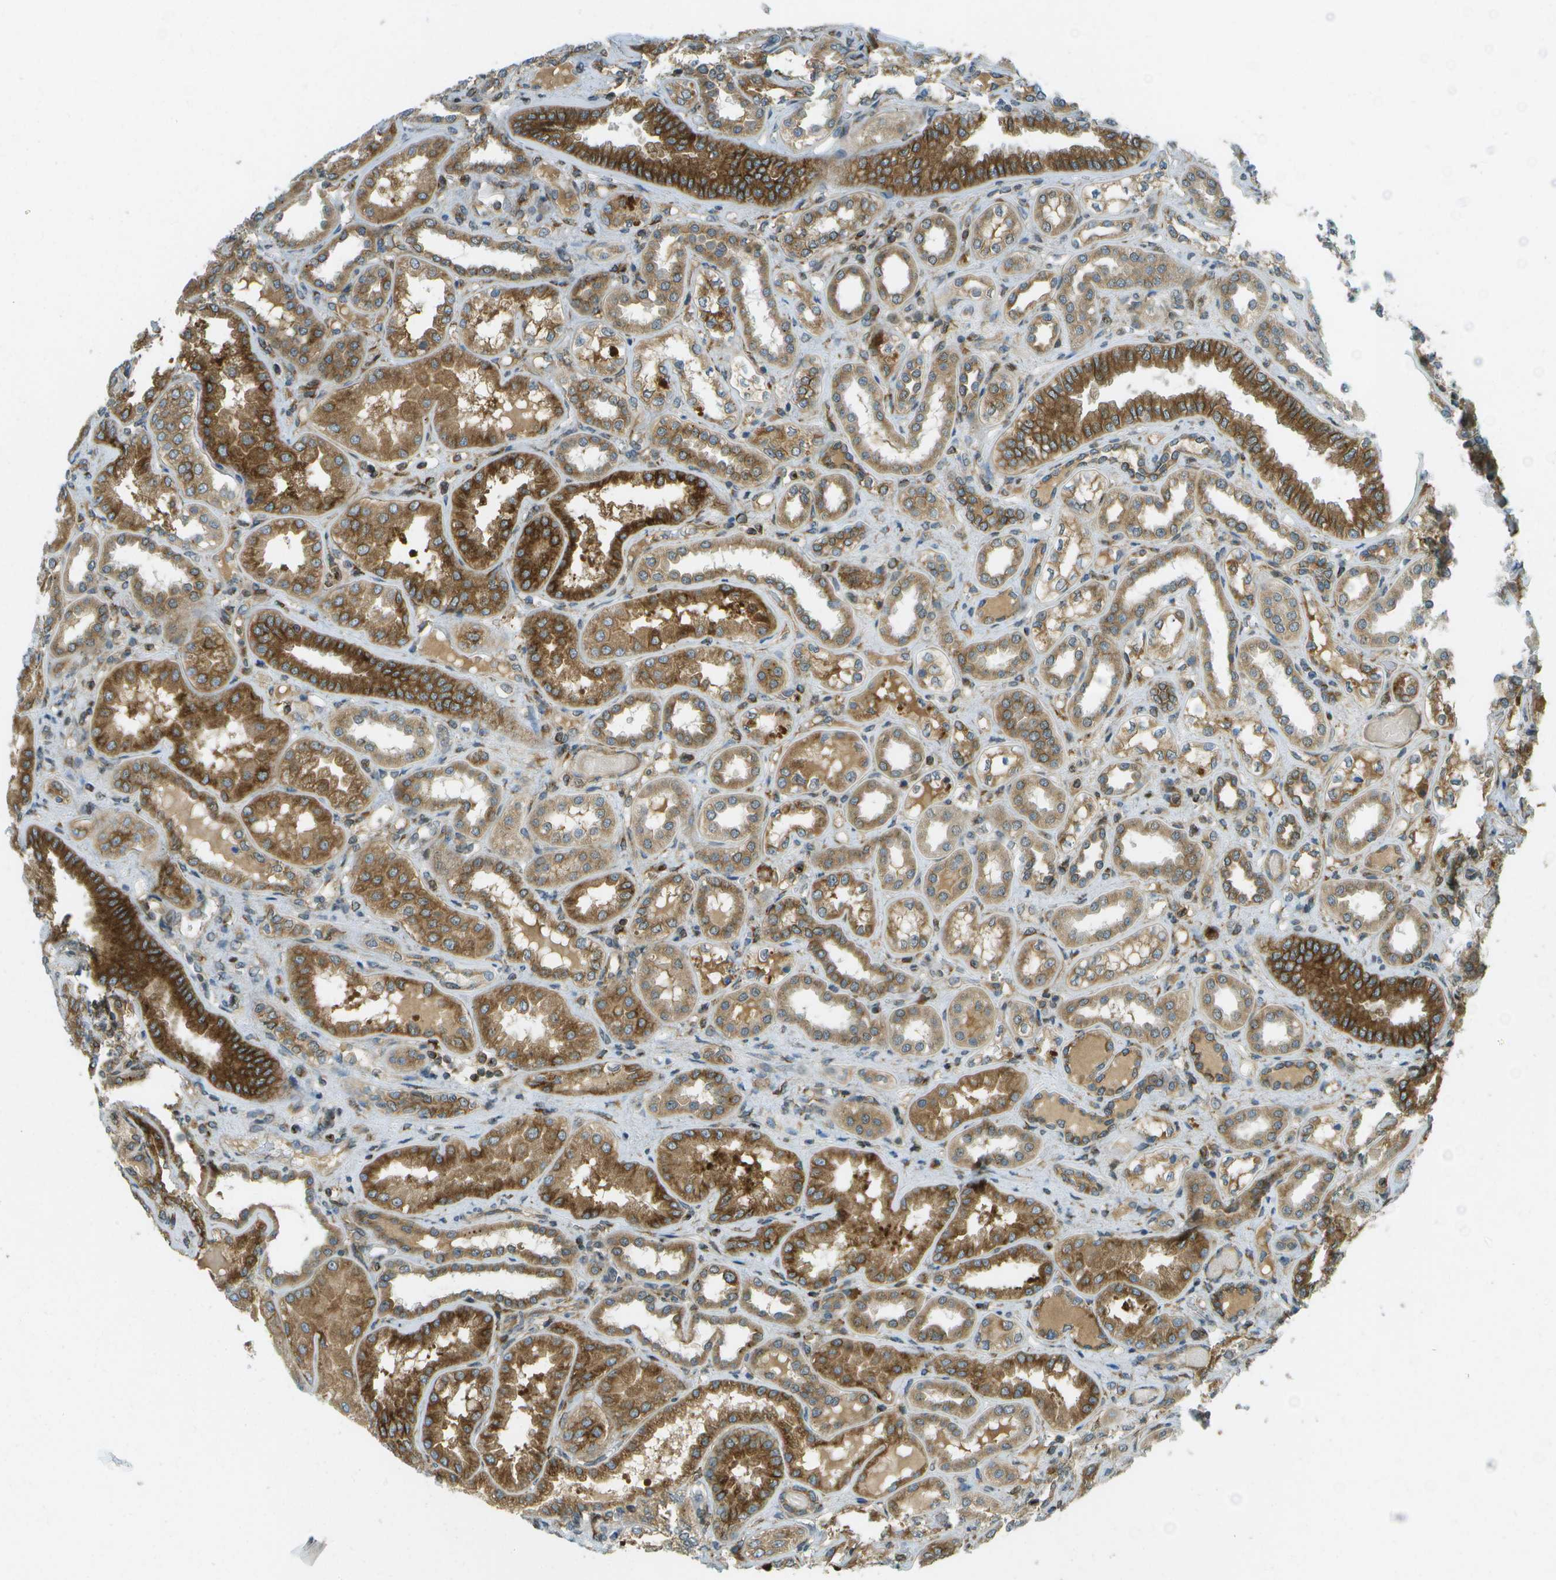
{"staining": {"intensity": "strong", "quantity": "<25%", "location": "cytoplasmic/membranous"}, "tissue": "kidney", "cell_type": "Cells in glomeruli", "image_type": "normal", "snomed": [{"axis": "morphology", "description": "Normal tissue, NOS"}, {"axis": "topography", "description": "Kidney"}], "caption": "A high-resolution image shows immunohistochemistry staining of benign kidney, which demonstrates strong cytoplasmic/membranous positivity in approximately <25% of cells in glomeruli.", "gene": "TMTC1", "patient": {"sex": "female", "age": 56}}